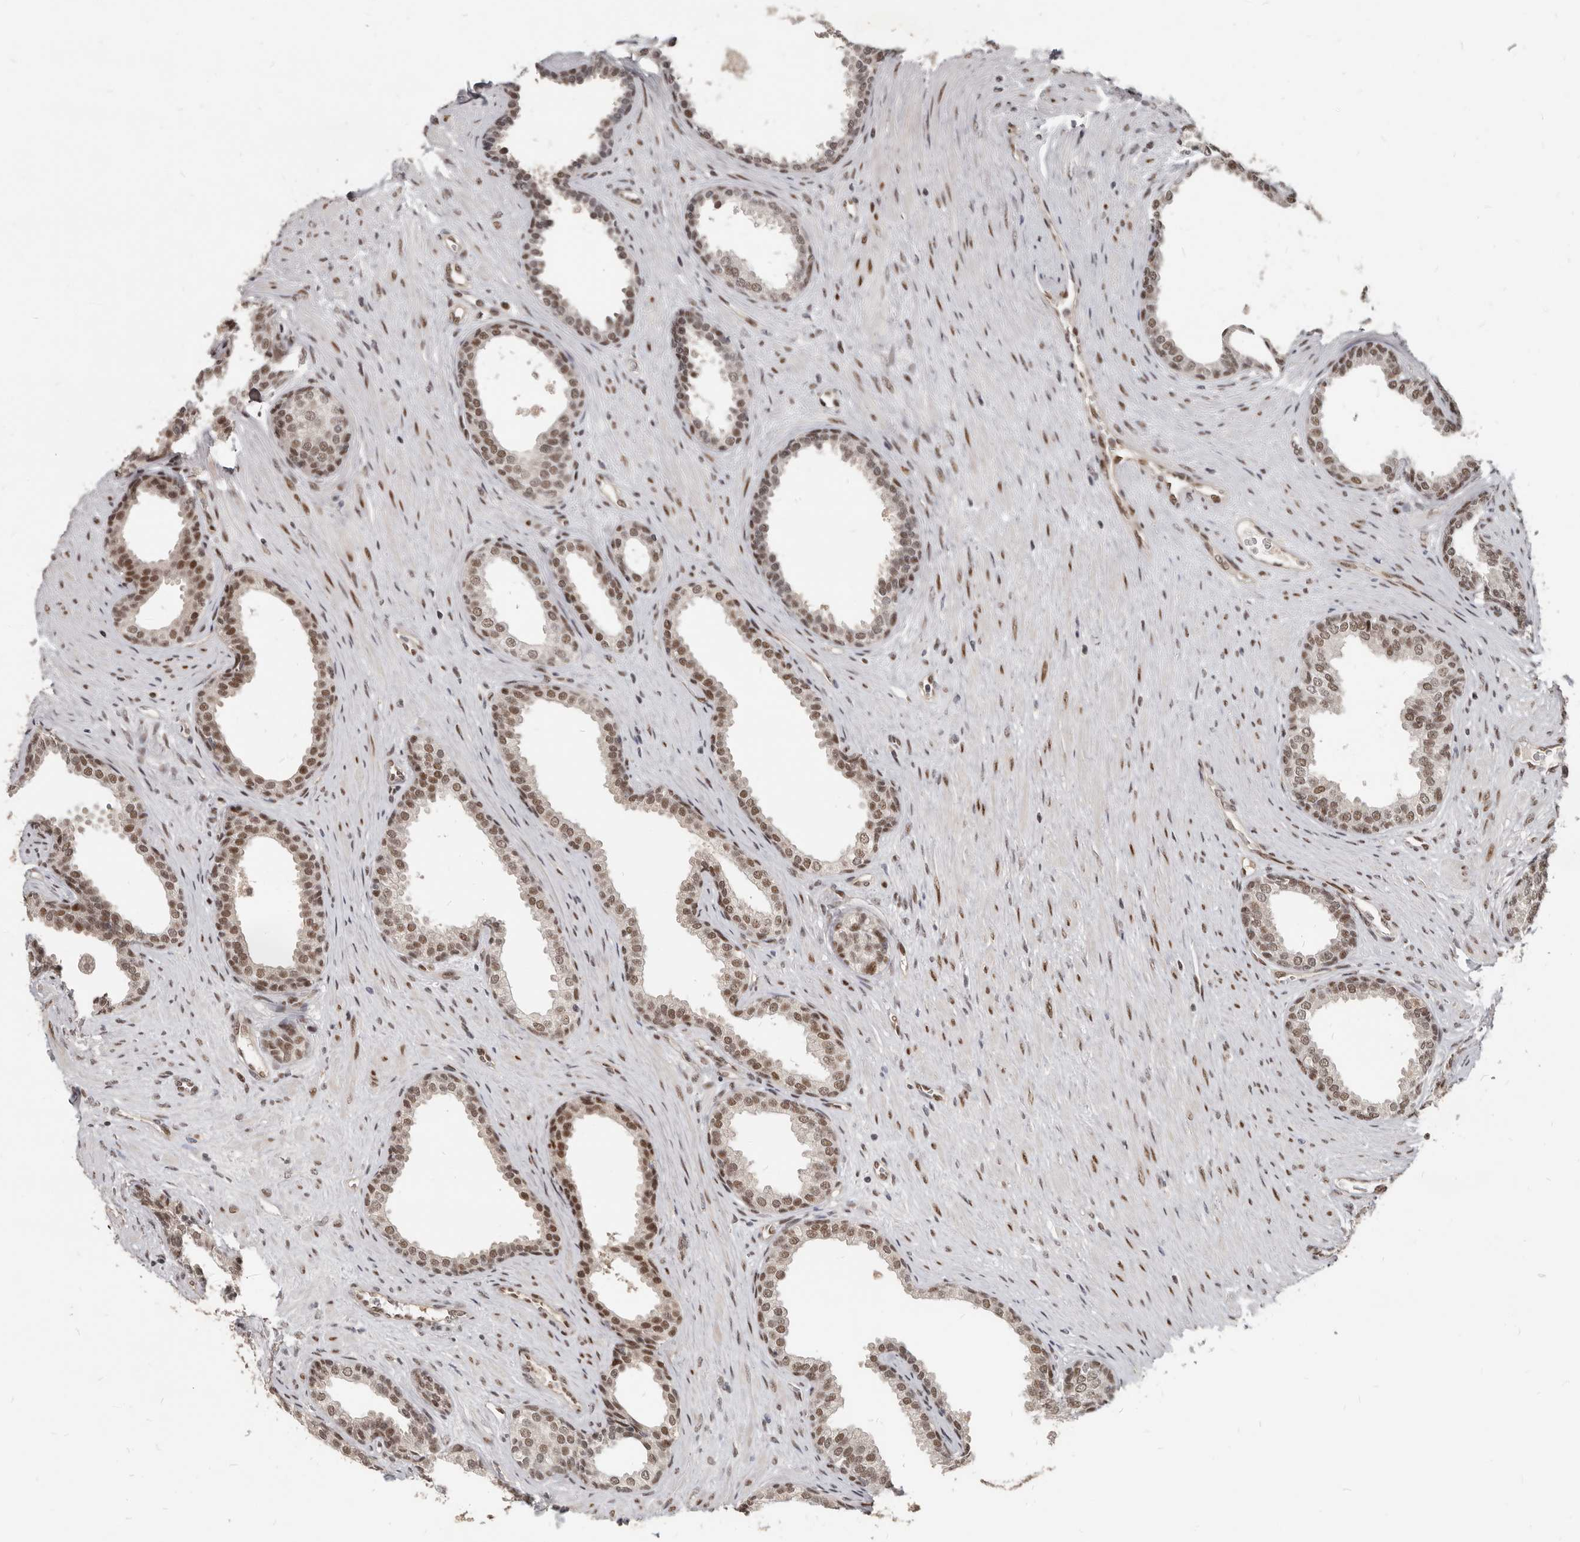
{"staining": {"intensity": "moderate", "quantity": ">75%", "location": "nuclear"}, "tissue": "prostate", "cell_type": "Glandular cells", "image_type": "normal", "snomed": [{"axis": "morphology", "description": "Normal tissue, NOS"}, {"axis": "topography", "description": "Prostate"}], "caption": "A histopathology image of human prostate stained for a protein exhibits moderate nuclear brown staining in glandular cells. (DAB = brown stain, brightfield microscopy at high magnification).", "gene": "ATF5", "patient": {"sex": "male", "age": 76}}